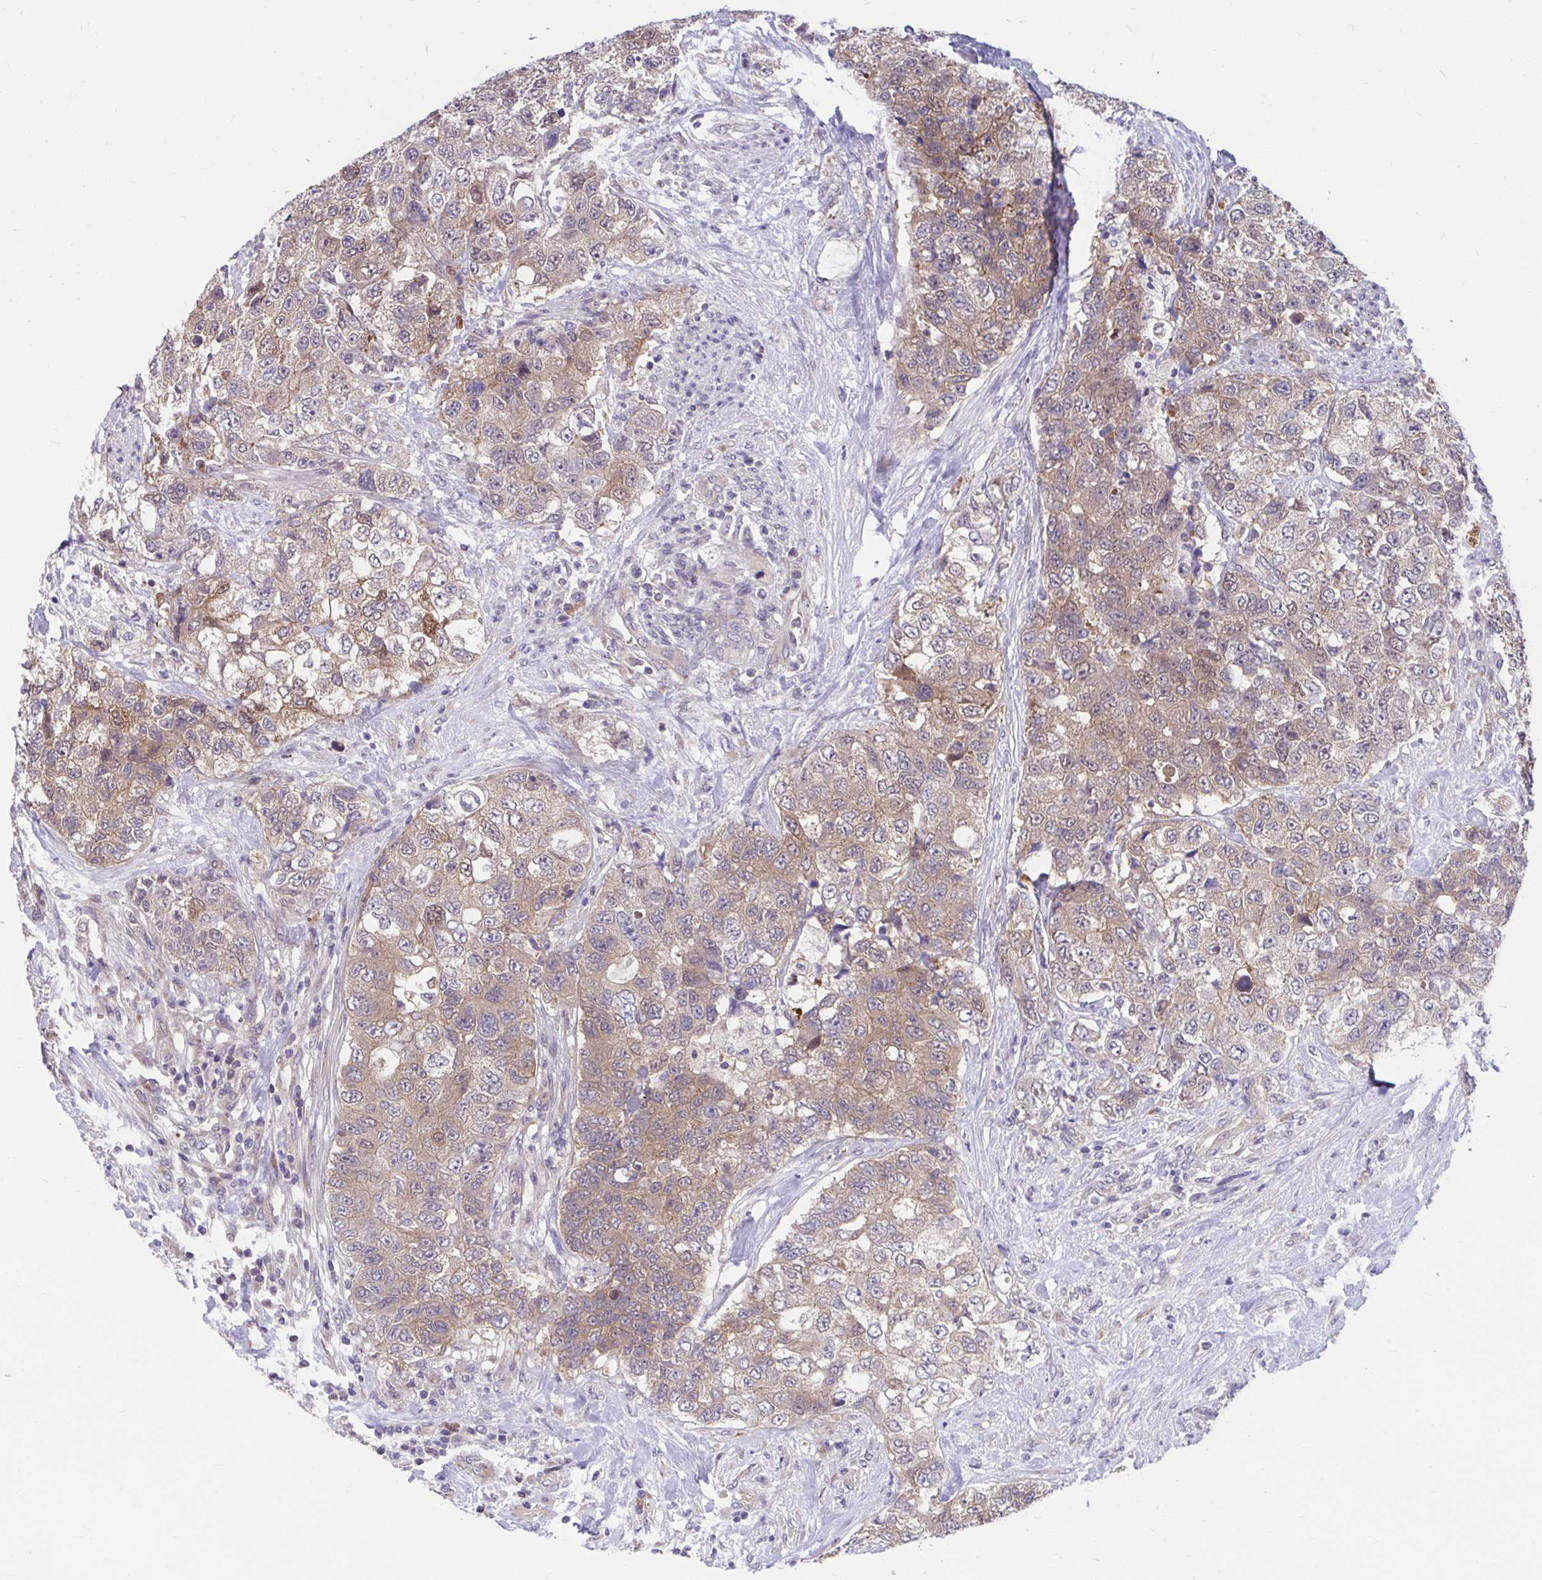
{"staining": {"intensity": "weak", "quantity": ">75%", "location": "cytoplasmic/membranous"}, "tissue": "urothelial cancer", "cell_type": "Tumor cells", "image_type": "cancer", "snomed": [{"axis": "morphology", "description": "Urothelial carcinoma, High grade"}, {"axis": "topography", "description": "Urinary bladder"}], "caption": "Immunohistochemistry image of human urothelial cancer stained for a protein (brown), which reveals low levels of weak cytoplasmic/membranous expression in approximately >75% of tumor cells.", "gene": "PCDHB7", "patient": {"sex": "female", "age": 78}}